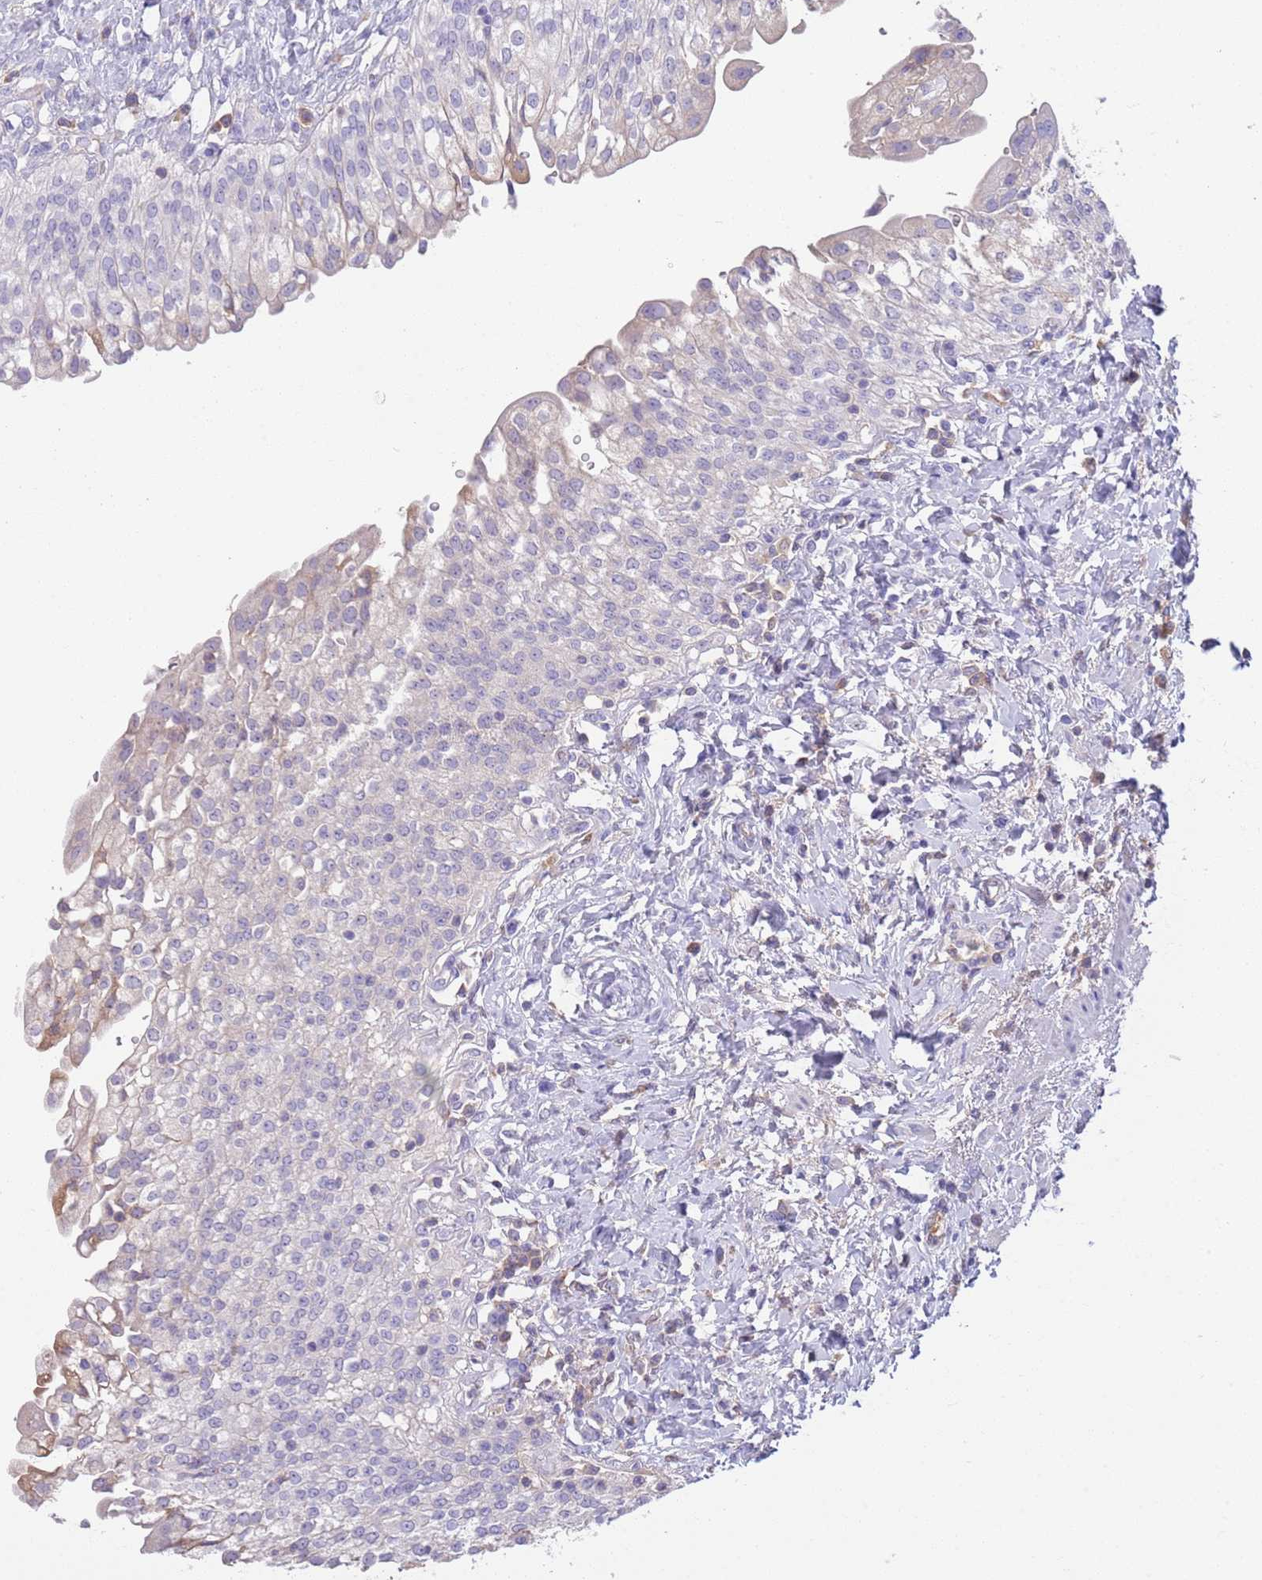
{"staining": {"intensity": "negative", "quantity": "none", "location": "none"}, "tissue": "urinary bladder", "cell_type": "Urothelial cells", "image_type": "normal", "snomed": [{"axis": "morphology", "description": "Normal tissue, NOS"}, {"axis": "morphology", "description": "Inflammation, NOS"}, {"axis": "topography", "description": "Urinary bladder"}], "caption": "Urothelial cells show no significant expression in unremarkable urinary bladder.", "gene": "IGFL4", "patient": {"sex": "male", "age": 64}}